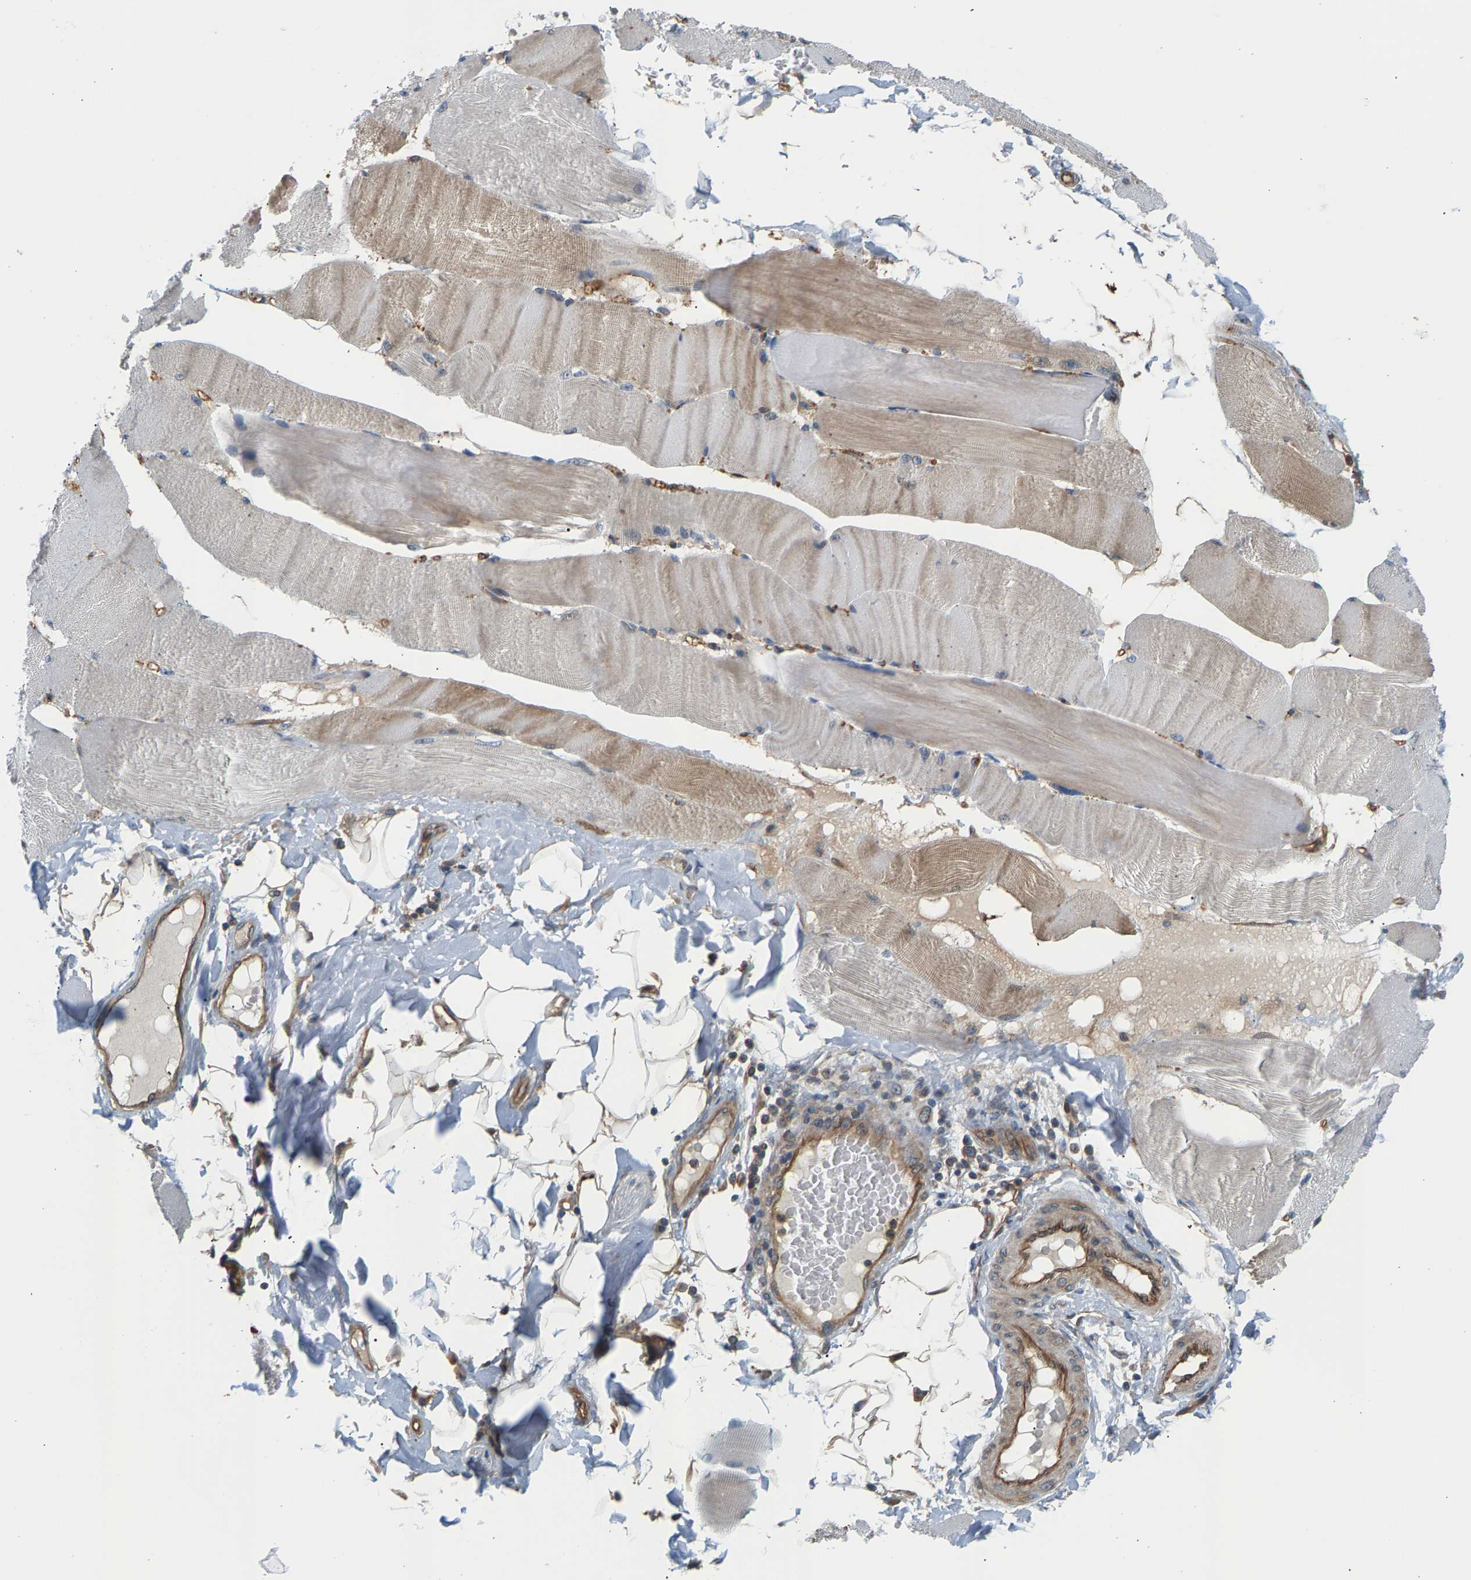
{"staining": {"intensity": "moderate", "quantity": "25%-75%", "location": "cytoplasmic/membranous"}, "tissue": "skeletal muscle", "cell_type": "Myocytes", "image_type": "normal", "snomed": [{"axis": "morphology", "description": "Normal tissue, NOS"}, {"axis": "topography", "description": "Skin"}, {"axis": "topography", "description": "Skeletal muscle"}], "caption": "Immunohistochemistry of unremarkable skeletal muscle demonstrates medium levels of moderate cytoplasmic/membranous staining in approximately 25%-75% of myocytes.", "gene": "KRTAP27", "patient": {"sex": "male", "age": 83}}